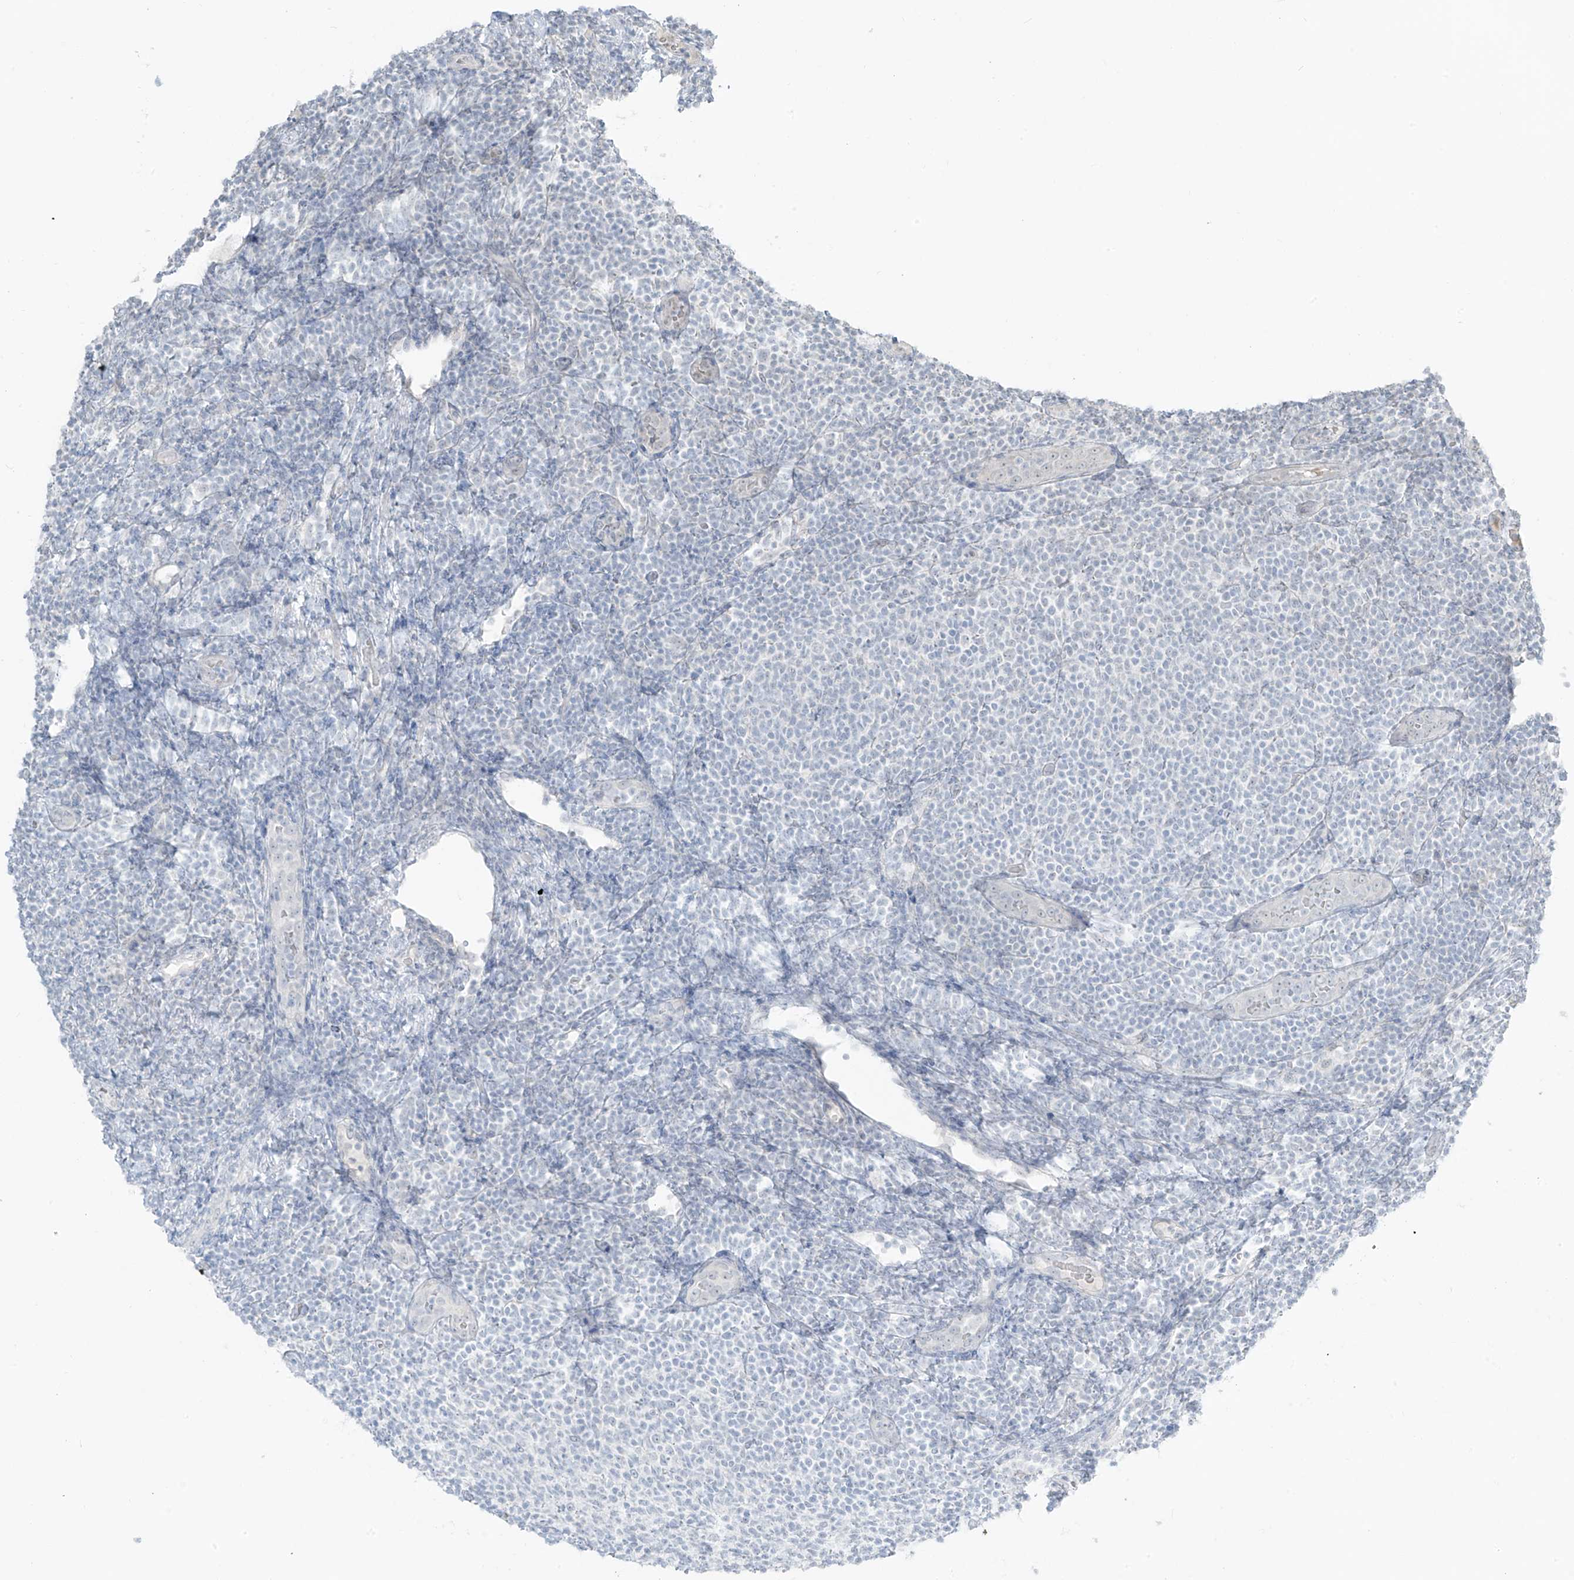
{"staining": {"intensity": "negative", "quantity": "none", "location": "none"}, "tissue": "lymphoma", "cell_type": "Tumor cells", "image_type": "cancer", "snomed": [{"axis": "morphology", "description": "Malignant lymphoma, non-Hodgkin's type, Low grade"}, {"axis": "topography", "description": "Lymph node"}], "caption": "The image shows no significant staining in tumor cells of lymphoma.", "gene": "PRDM6", "patient": {"sex": "male", "age": 66}}